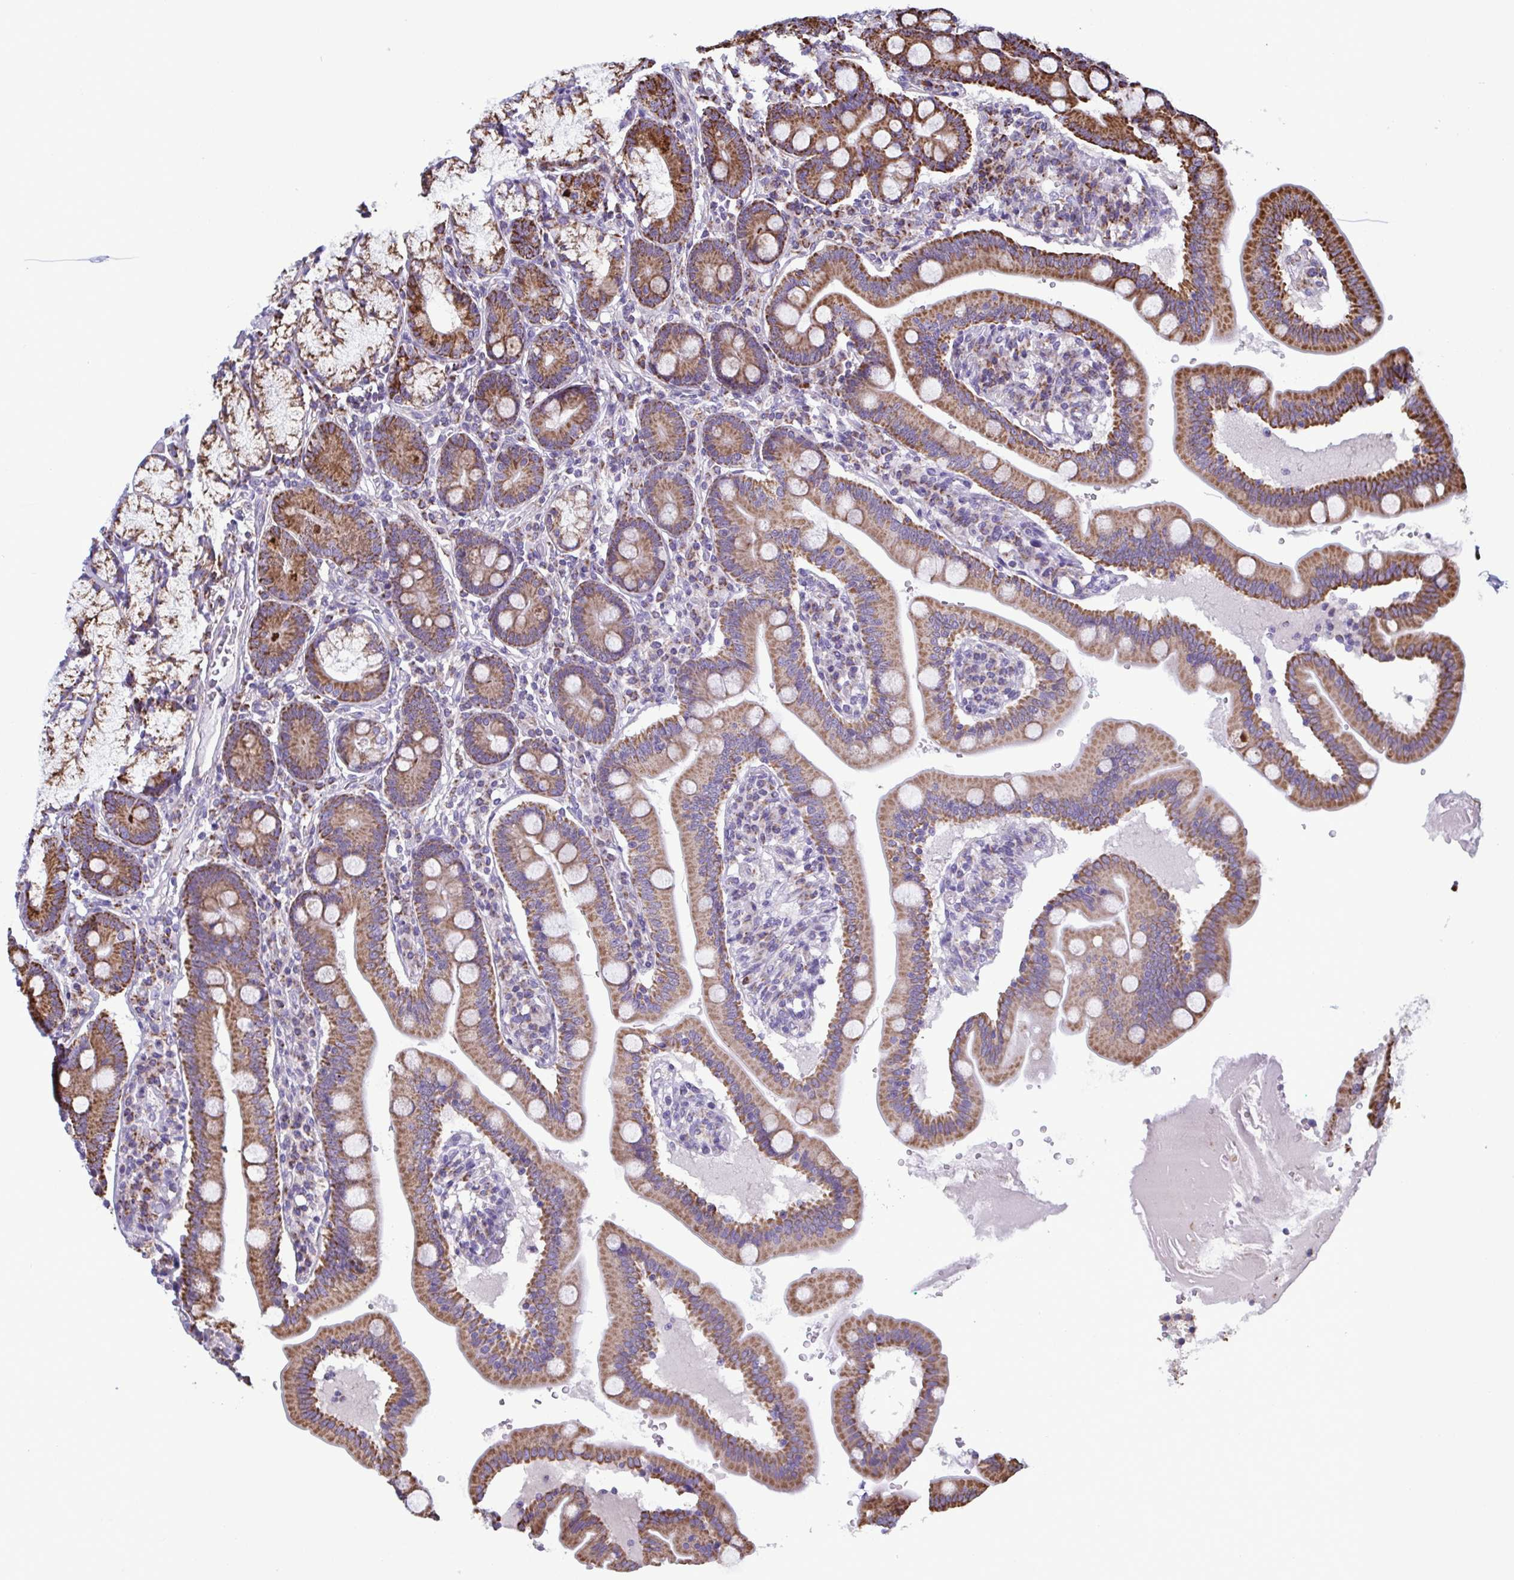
{"staining": {"intensity": "strong", "quantity": ">75%", "location": "cytoplasmic/membranous"}, "tissue": "duodenum", "cell_type": "Glandular cells", "image_type": "normal", "snomed": [{"axis": "morphology", "description": "Normal tissue, NOS"}, {"axis": "topography", "description": "Duodenum"}], "caption": "About >75% of glandular cells in benign duodenum exhibit strong cytoplasmic/membranous protein staining as visualized by brown immunohistochemical staining.", "gene": "CSDE1", "patient": {"sex": "female", "age": 67}}